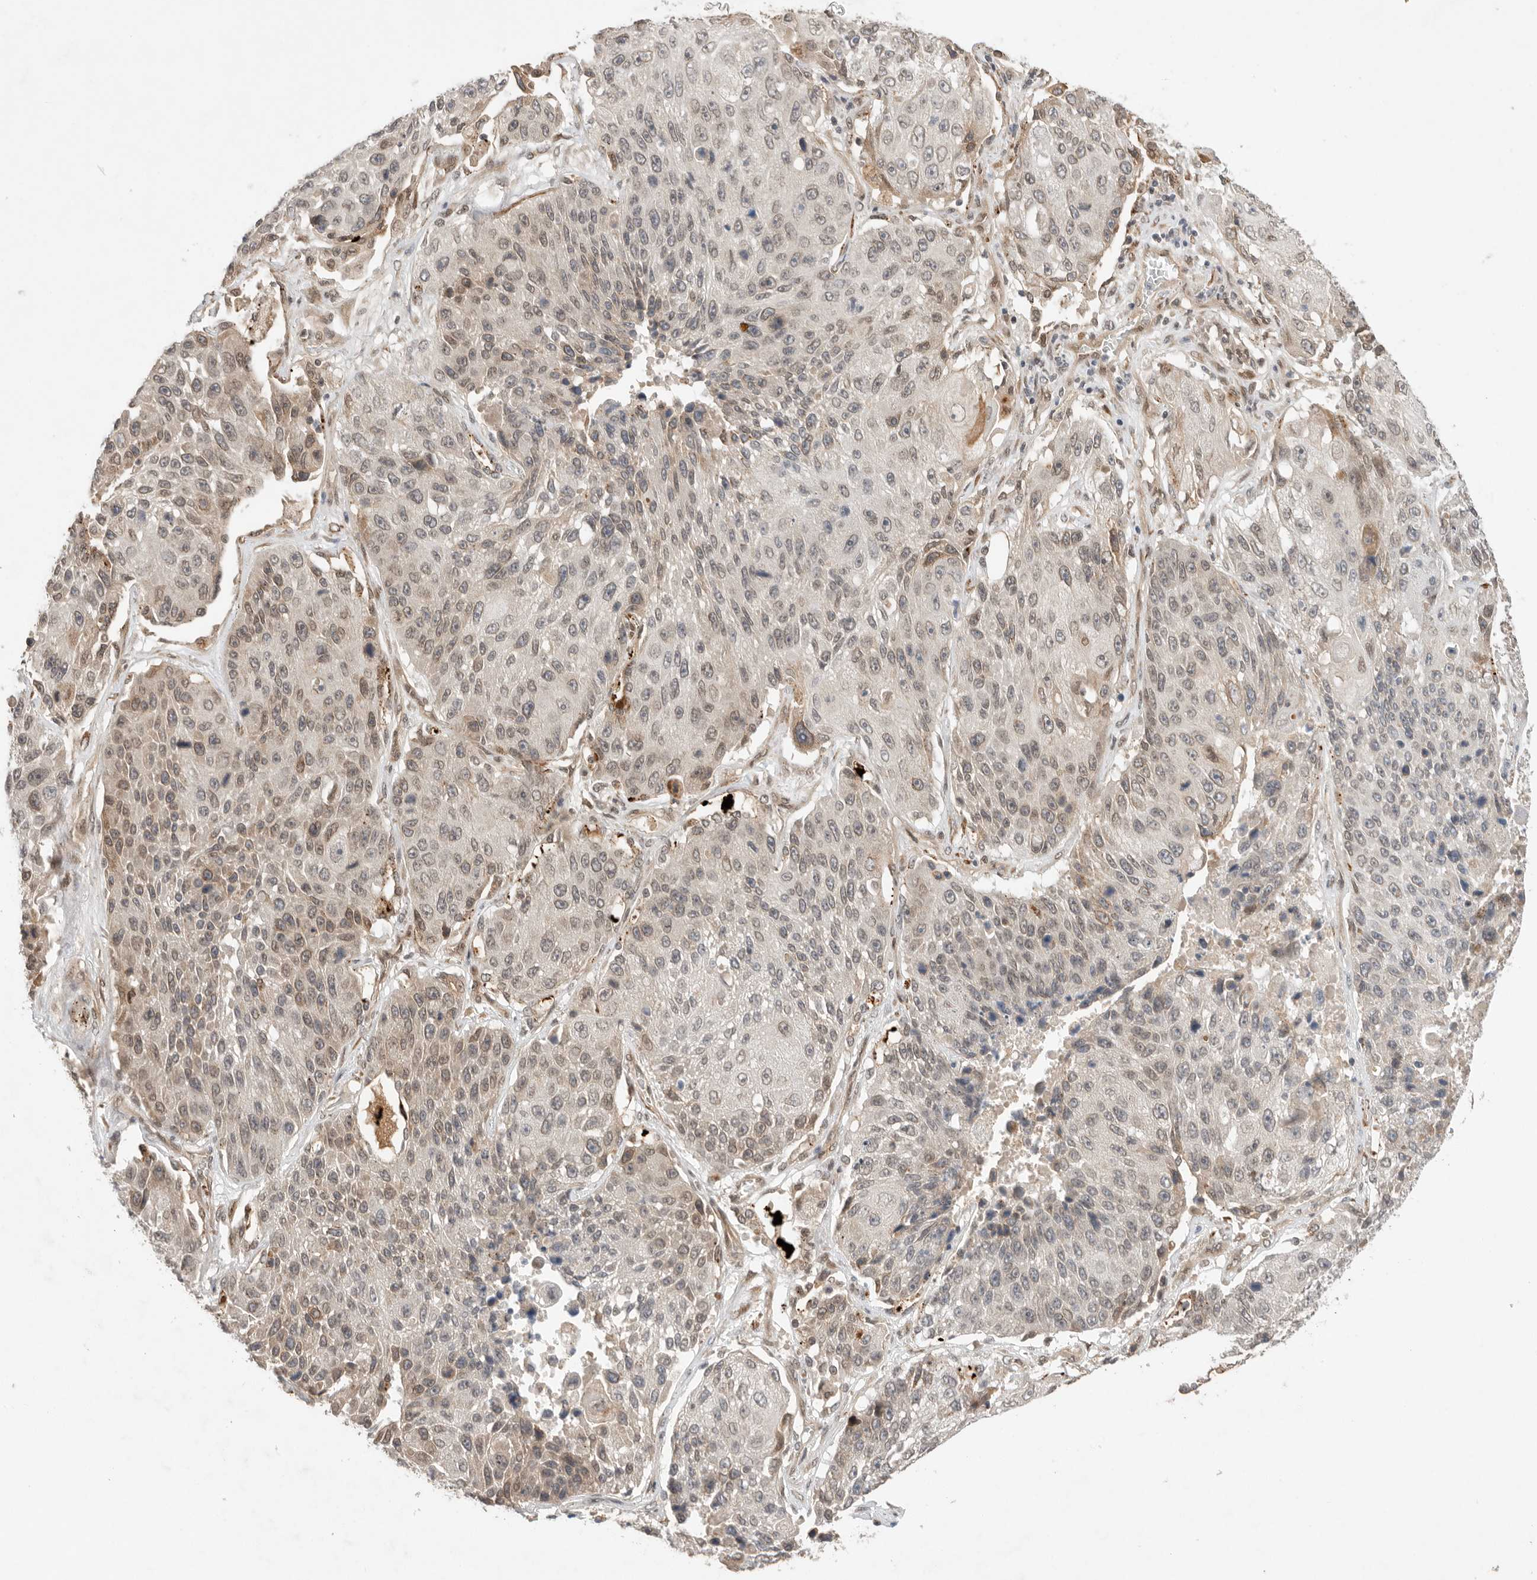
{"staining": {"intensity": "weak", "quantity": "25%-75%", "location": "cytoplasmic/membranous,nuclear"}, "tissue": "lung cancer", "cell_type": "Tumor cells", "image_type": "cancer", "snomed": [{"axis": "morphology", "description": "Squamous cell carcinoma, NOS"}, {"axis": "topography", "description": "Lung"}], "caption": "Immunohistochemistry (IHC) (DAB) staining of human lung cancer (squamous cell carcinoma) shows weak cytoplasmic/membranous and nuclear protein staining in about 25%-75% of tumor cells.", "gene": "LEMD3", "patient": {"sex": "male", "age": 61}}